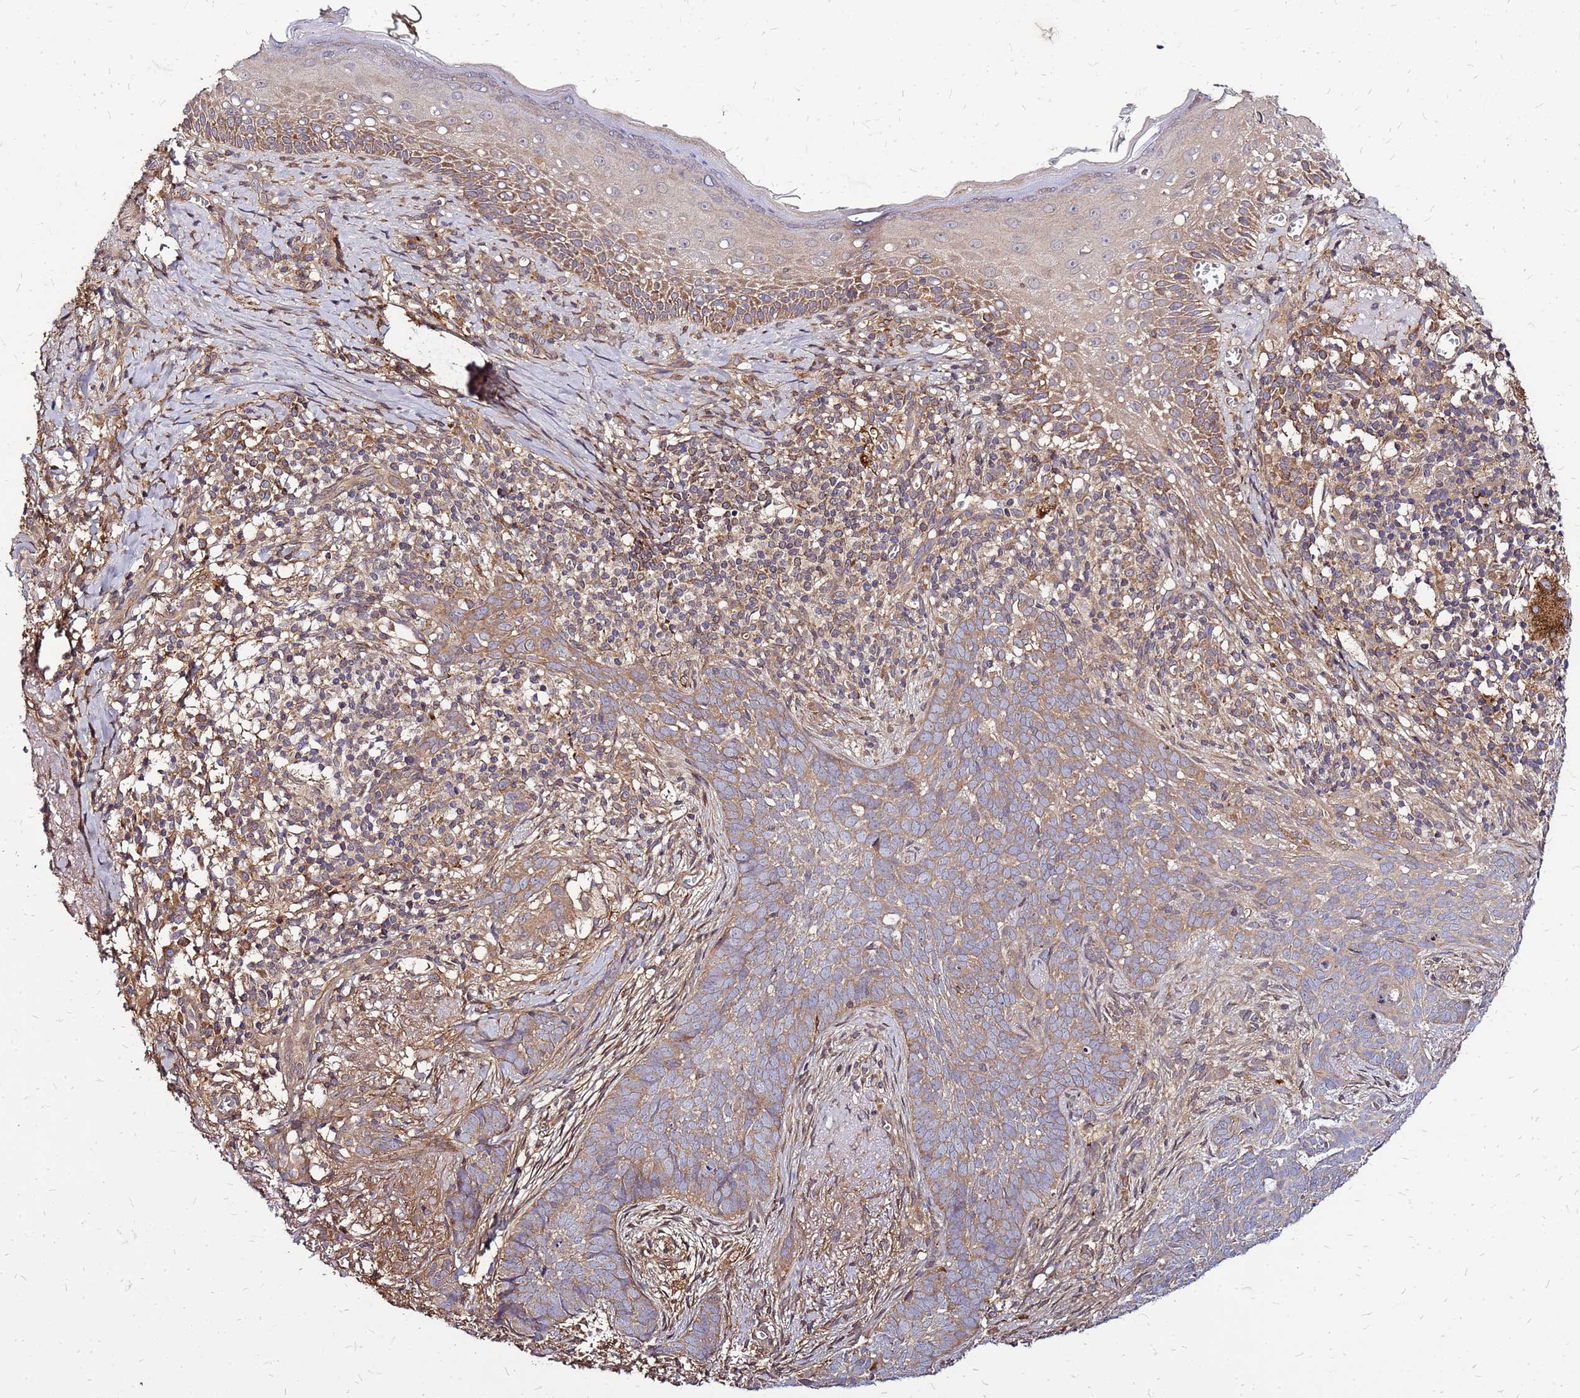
{"staining": {"intensity": "weak", "quantity": "25%-75%", "location": "cytoplasmic/membranous"}, "tissue": "skin cancer", "cell_type": "Tumor cells", "image_type": "cancer", "snomed": [{"axis": "morphology", "description": "Basal cell carcinoma"}, {"axis": "topography", "description": "Skin"}], "caption": "Immunohistochemical staining of skin cancer (basal cell carcinoma) reveals low levels of weak cytoplasmic/membranous protein positivity in approximately 25%-75% of tumor cells.", "gene": "CYBC1", "patient": {"sex": "female", "age": 76}}